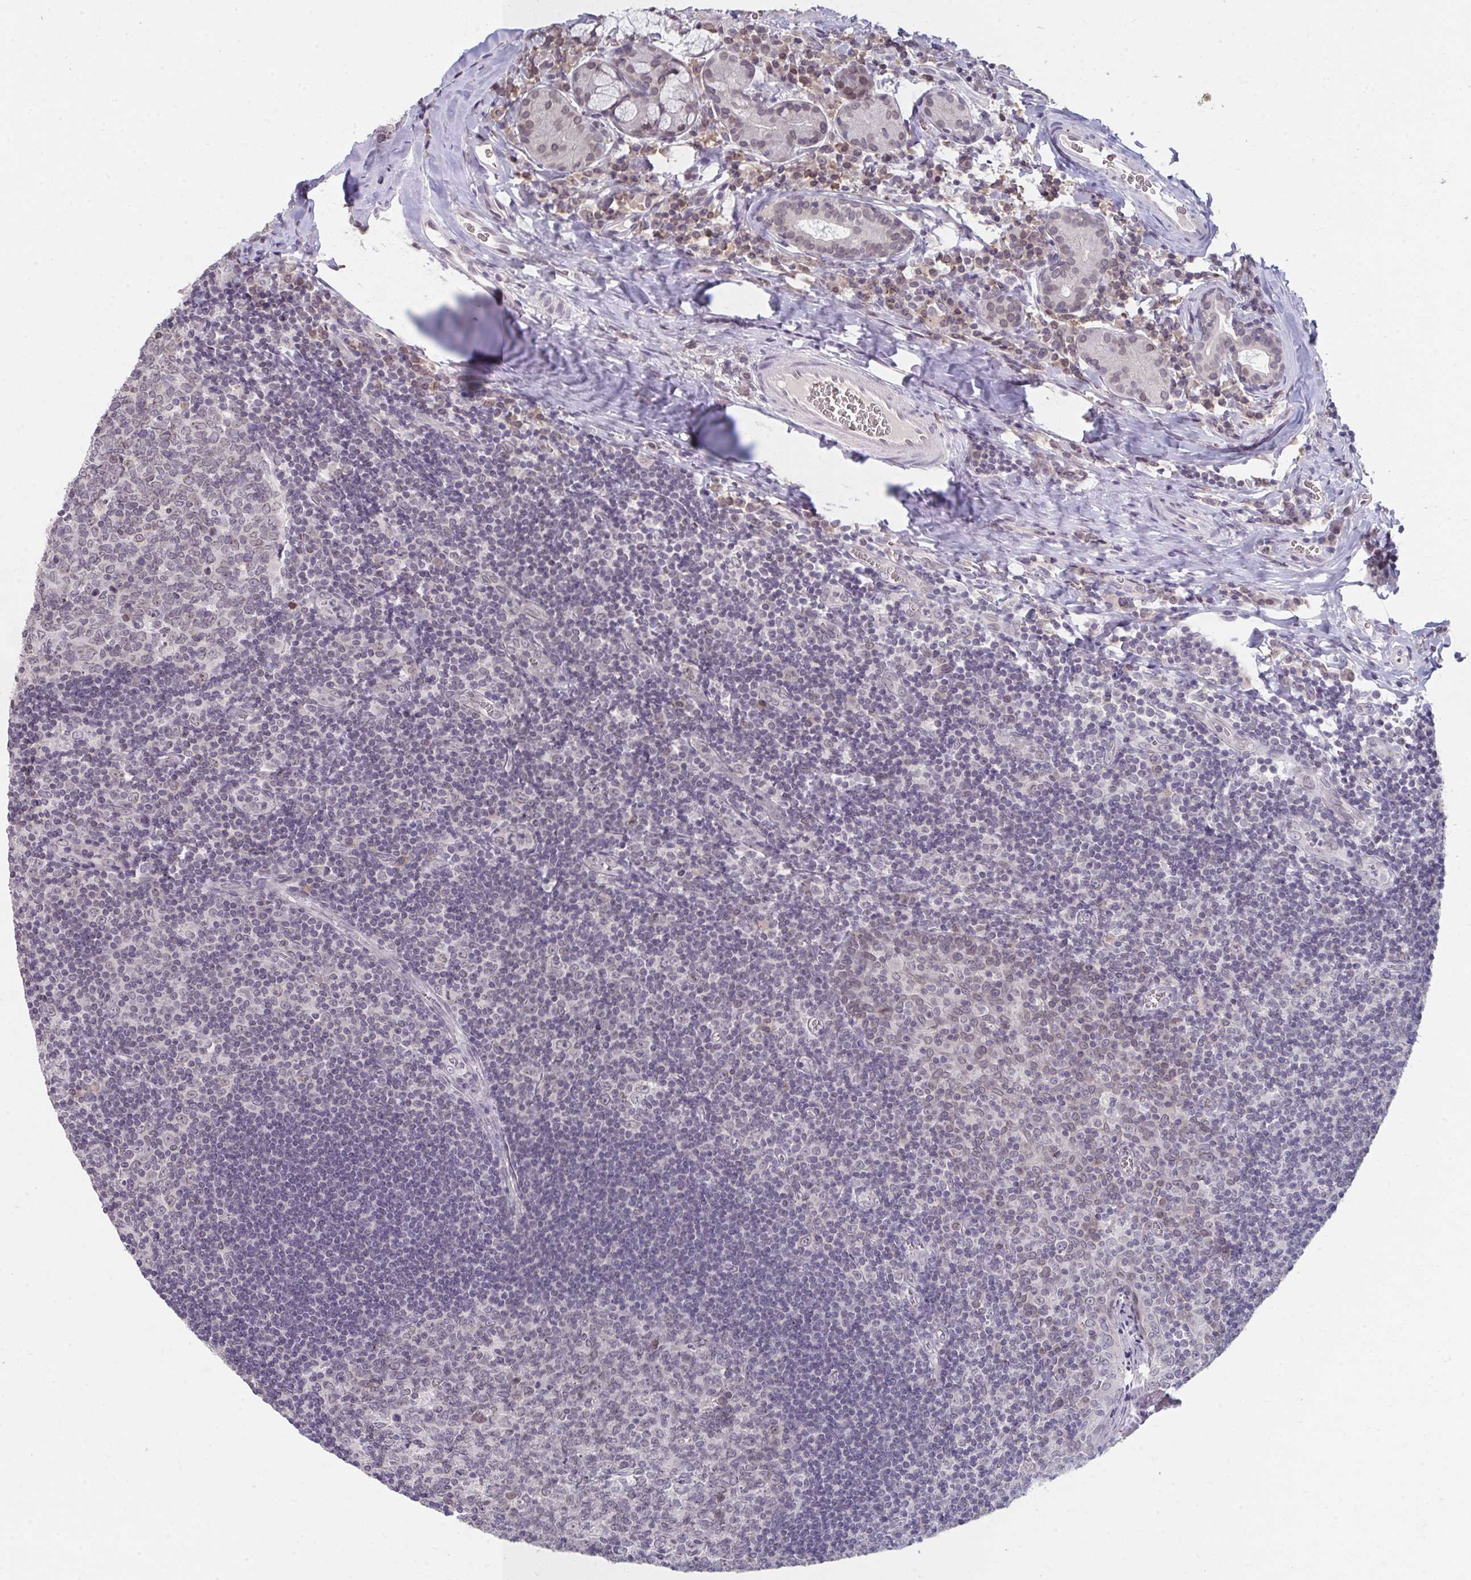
{"staining": {"intensity": "negative", "quantity": "none", "location": "none"}, "tissue": "tonsil", "cell_type": "Germinal center cells", "image_type": "normal", "snomed": [{"axis": "morphology", "description": "Normal tissue, NOS"}, {"axis": "morphology", "description": "Inflammation, NOS"}, {"axis": "topography", "description": "Tonsil"}], "caption": "Protein analysis of normal tonsil shows no significant staining in germinal center cells. (DAB immunohistochemistry (IHC) visualized using brightfield microscopy, high magnification).", "gene": "NUP133", "patient": {"sex": "female", "age": 31}}